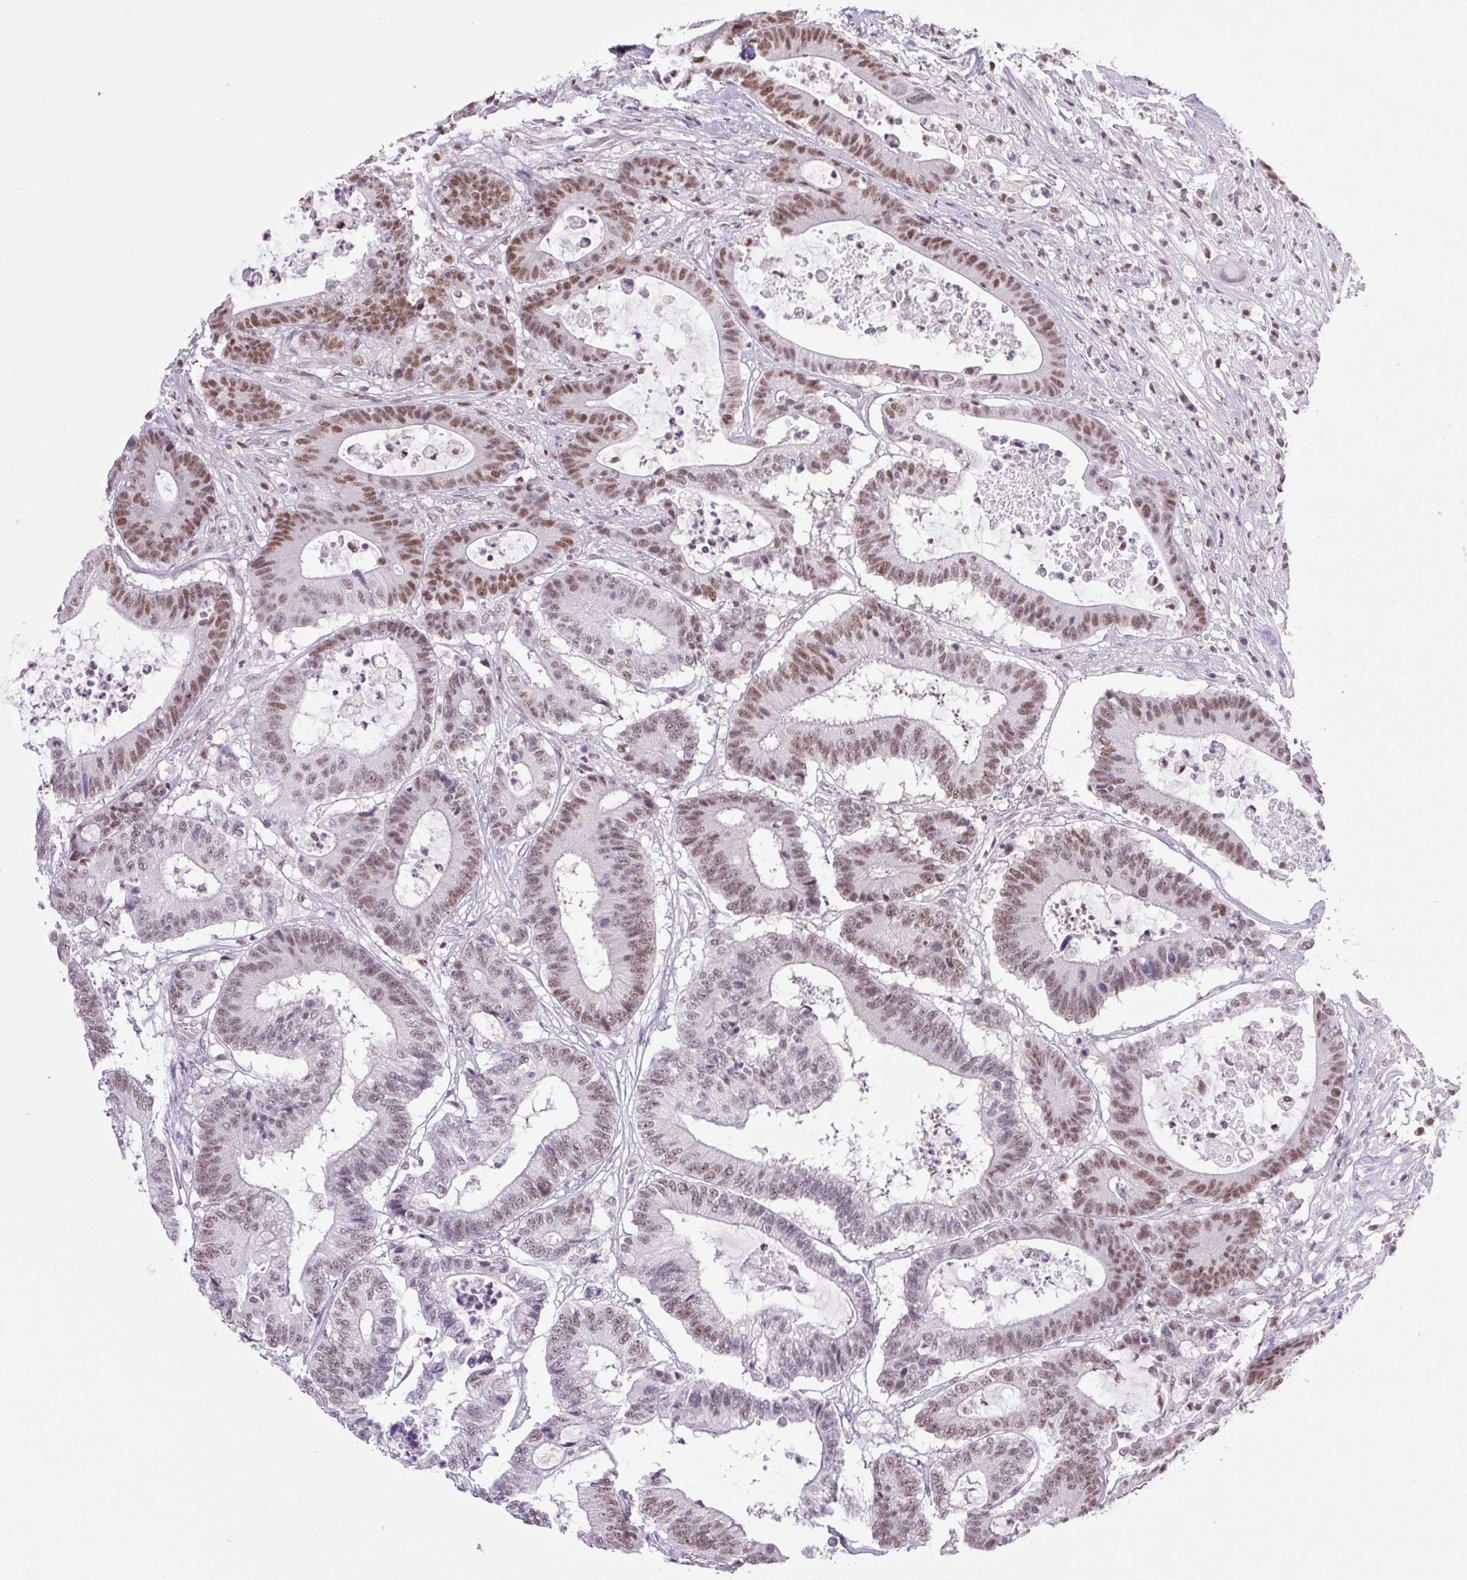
{"staining": {"intensity": "moderate", "quantity": ">75%", "location": "nuclear"}, "tissue": "colorectal cancer", "cell_type": "Tumor cells", "image_type": "cancer", "snomed": [{"axis": "morphology", "description": "Adenocarcinoma, NOS"}, {"axis": "topography", "description": "Colon"}], "caption": "High-power microscopy captured an immunohistochemistry (IHC) histopathology image of adenocarcinoma (colorectal), revealing moderate nuclear positivity in approximately >75% of tumor cells. (Brightfield microscopy of DAB IHC at high magnification).", "gene": "TLE3", "patient": {"sex": "female", "age": 84}}